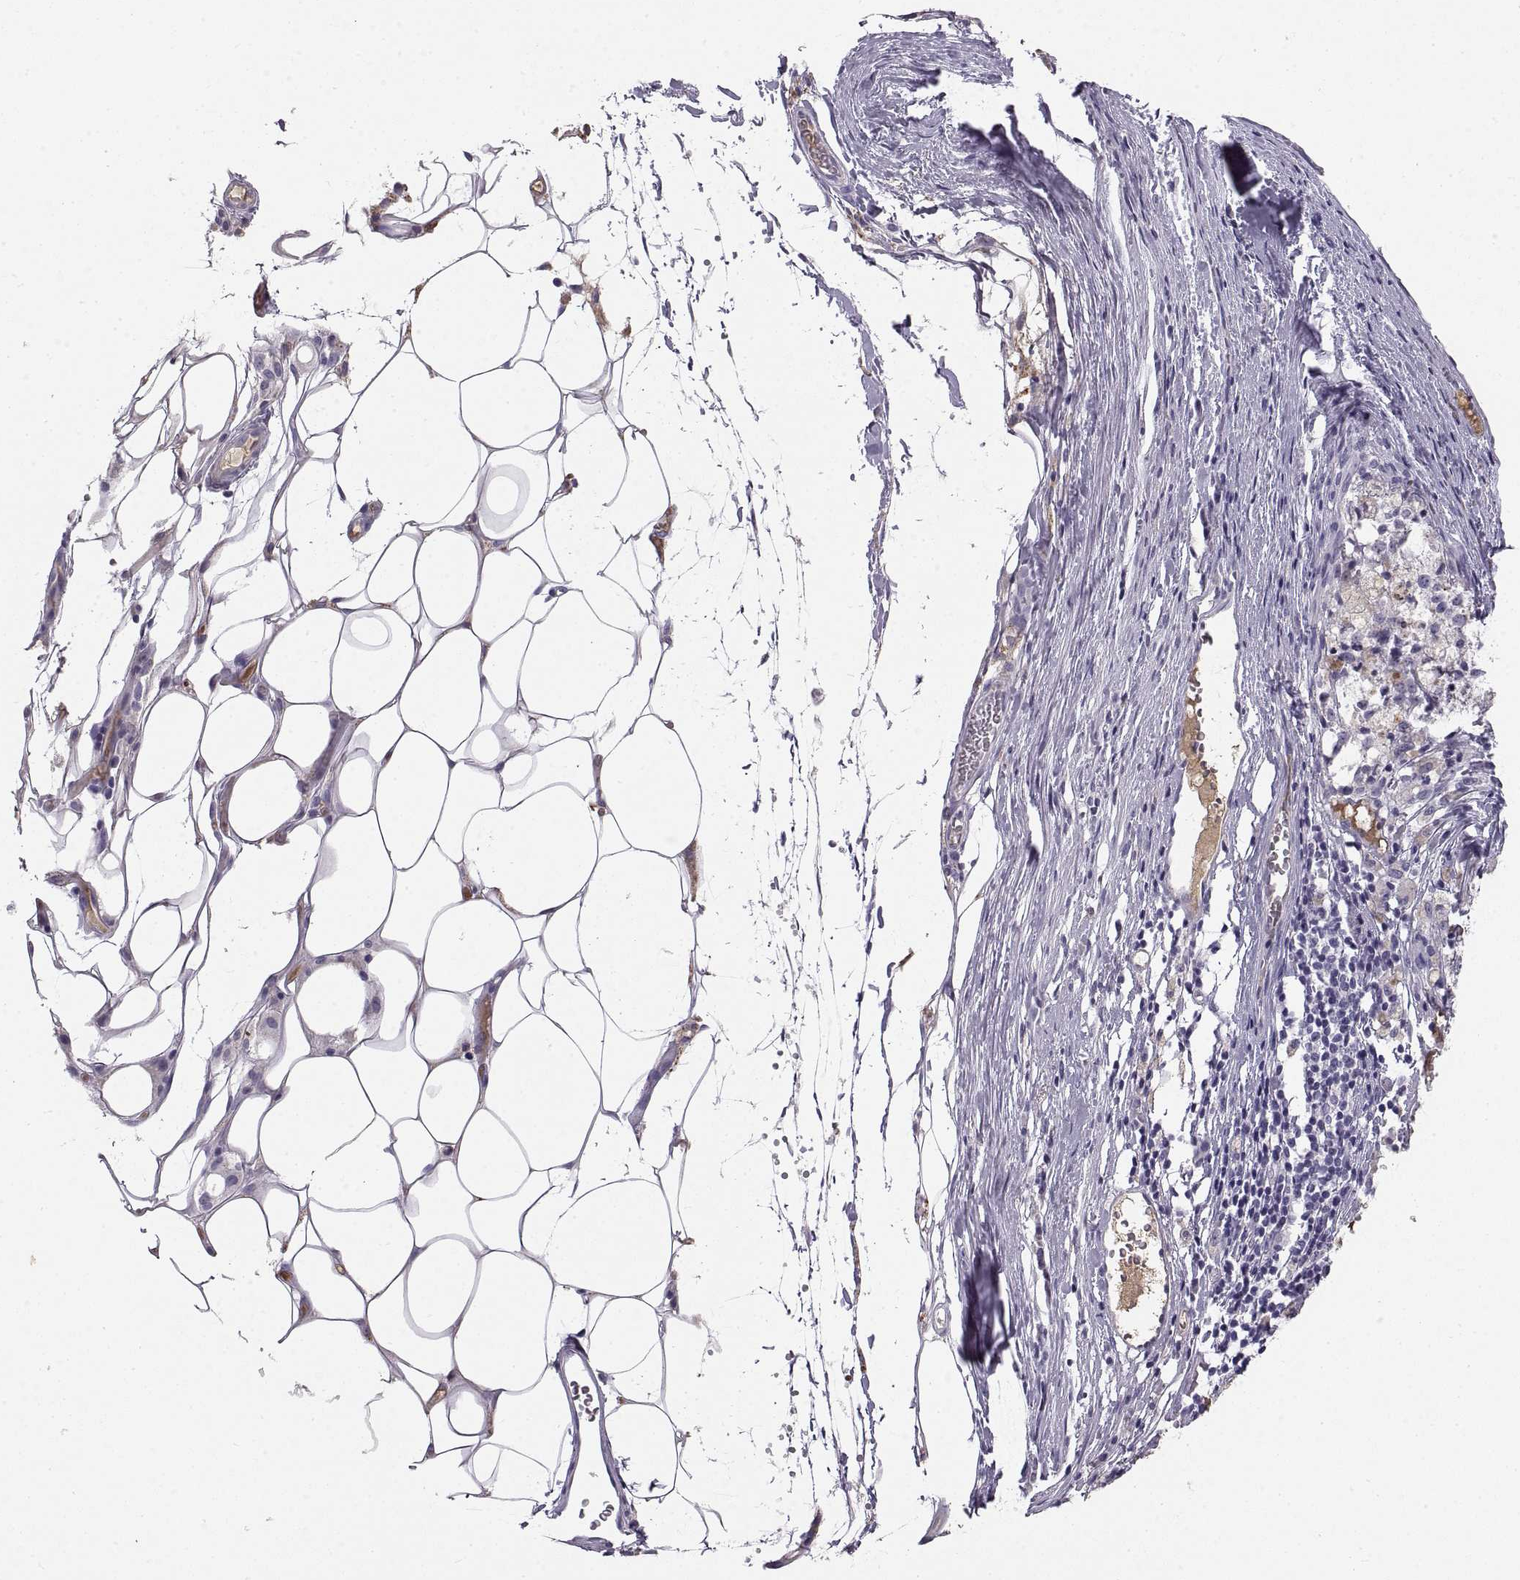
{"staining": {"intensity": "negative", "quantity": "none", "location": "none"}, "tissue": "melanoma", "cell_type": "Tumor cells", "image_type": "cancer", "snomed": [{"axis": "morphology", "description": "Malignant melanoma, Metastatic site"}, {"axis": "topography", "description": "Lymph node"}], "caption": "DAB (3,3'-diaminobenzidine) immunohistochemical staining of human melanoma exhibits no significant staining in tumor cells.", "gene": "ADAM32", "patient": {"sex": "female", "age": 64}}